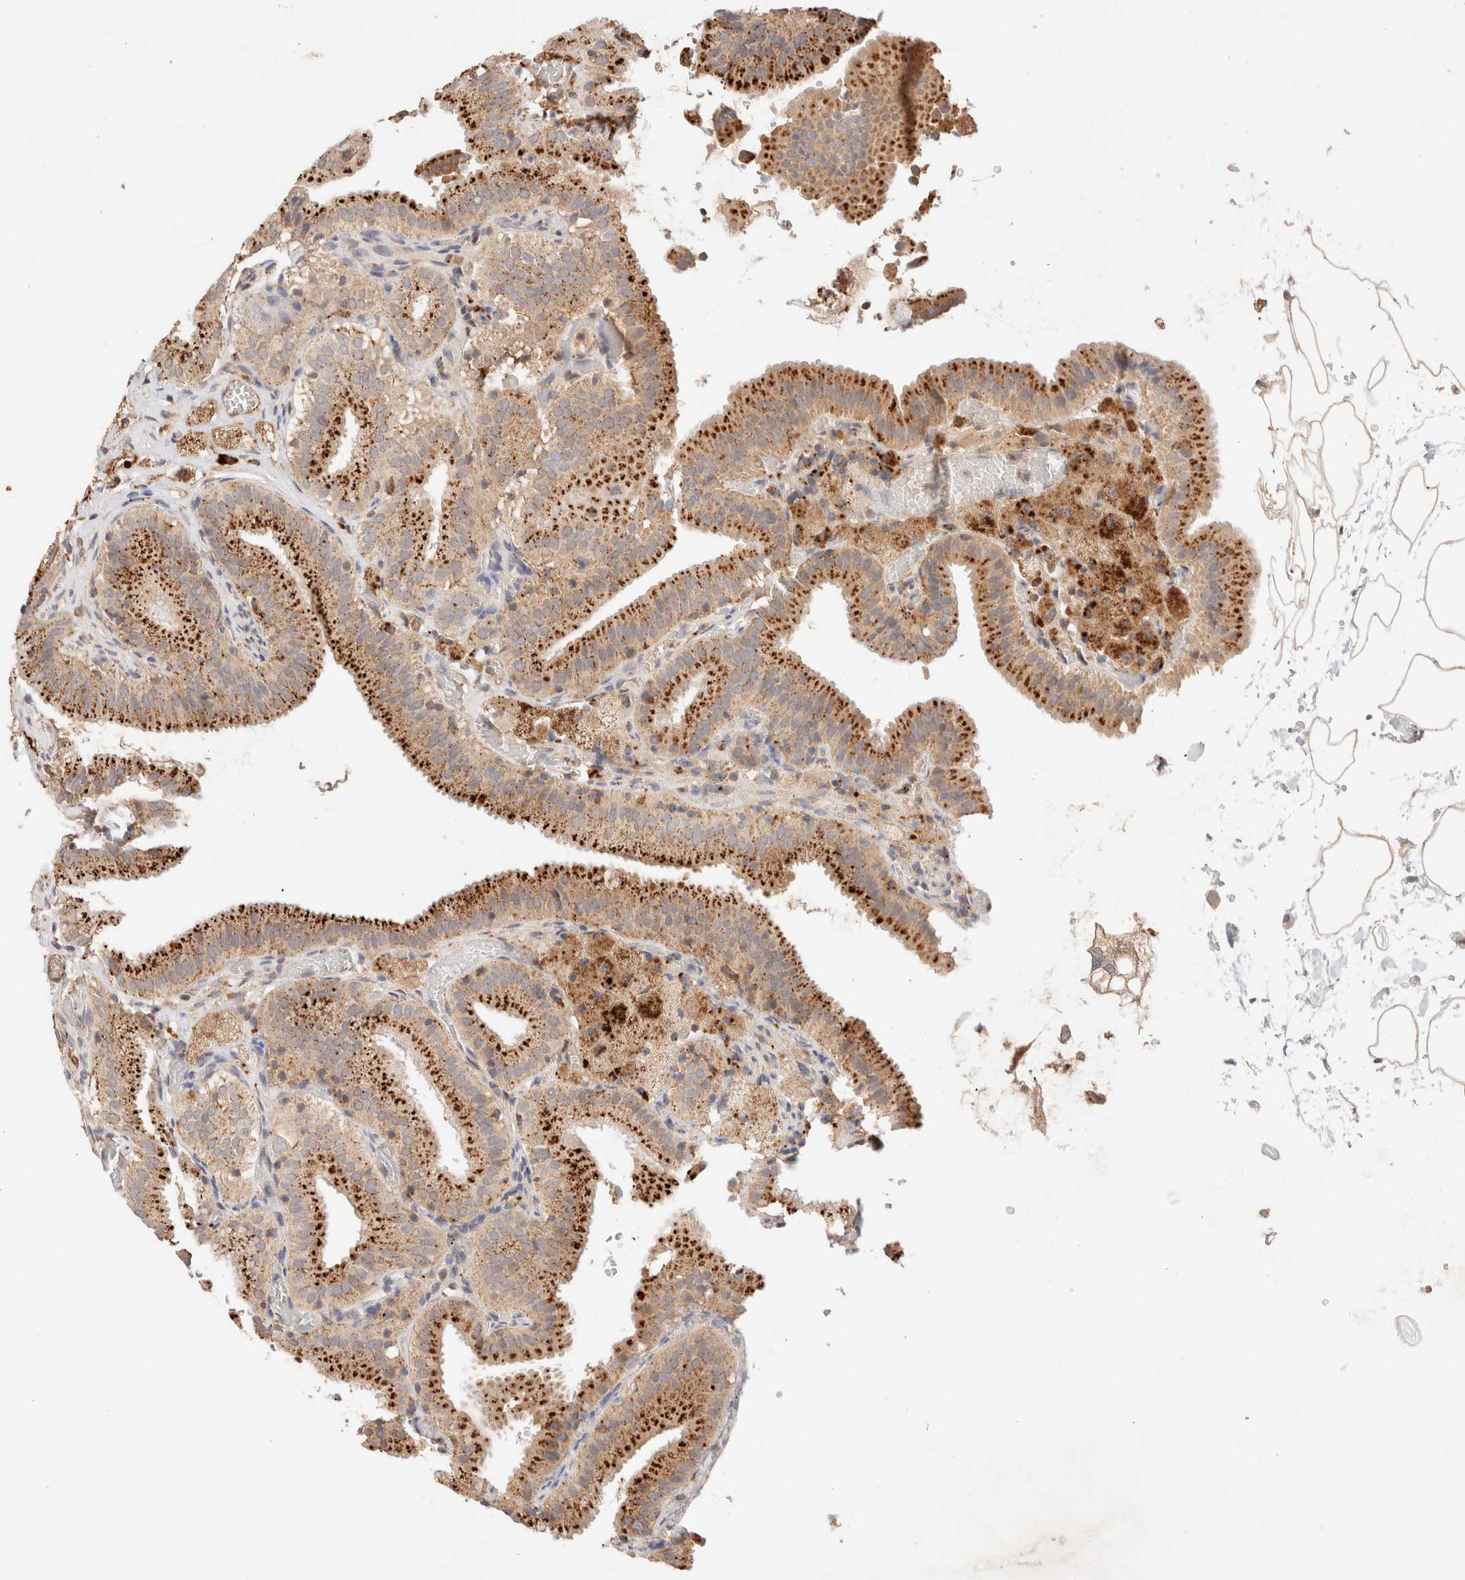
{"staining": {"intensity": "strong", "quantity": ">75%", "location": "cytoplasmic/membranous"}, "tissue": "gallbladder", "cell_type": "Glandular cells", "image_type": "normal", "snomed": [{"axis": "morphology", "description": "Normal tissue, NOS"}, {"axis": "topography", "description": "Gallbladder"}], "caption": "About >75% of glandular cells in normal gallbladder exhibit strong cytoplasmic/membranous protein expression as visualized by brown immunohistochemical staining.", "gene": "RABEPK", "patient": {"sex": "male", "age": 54}}